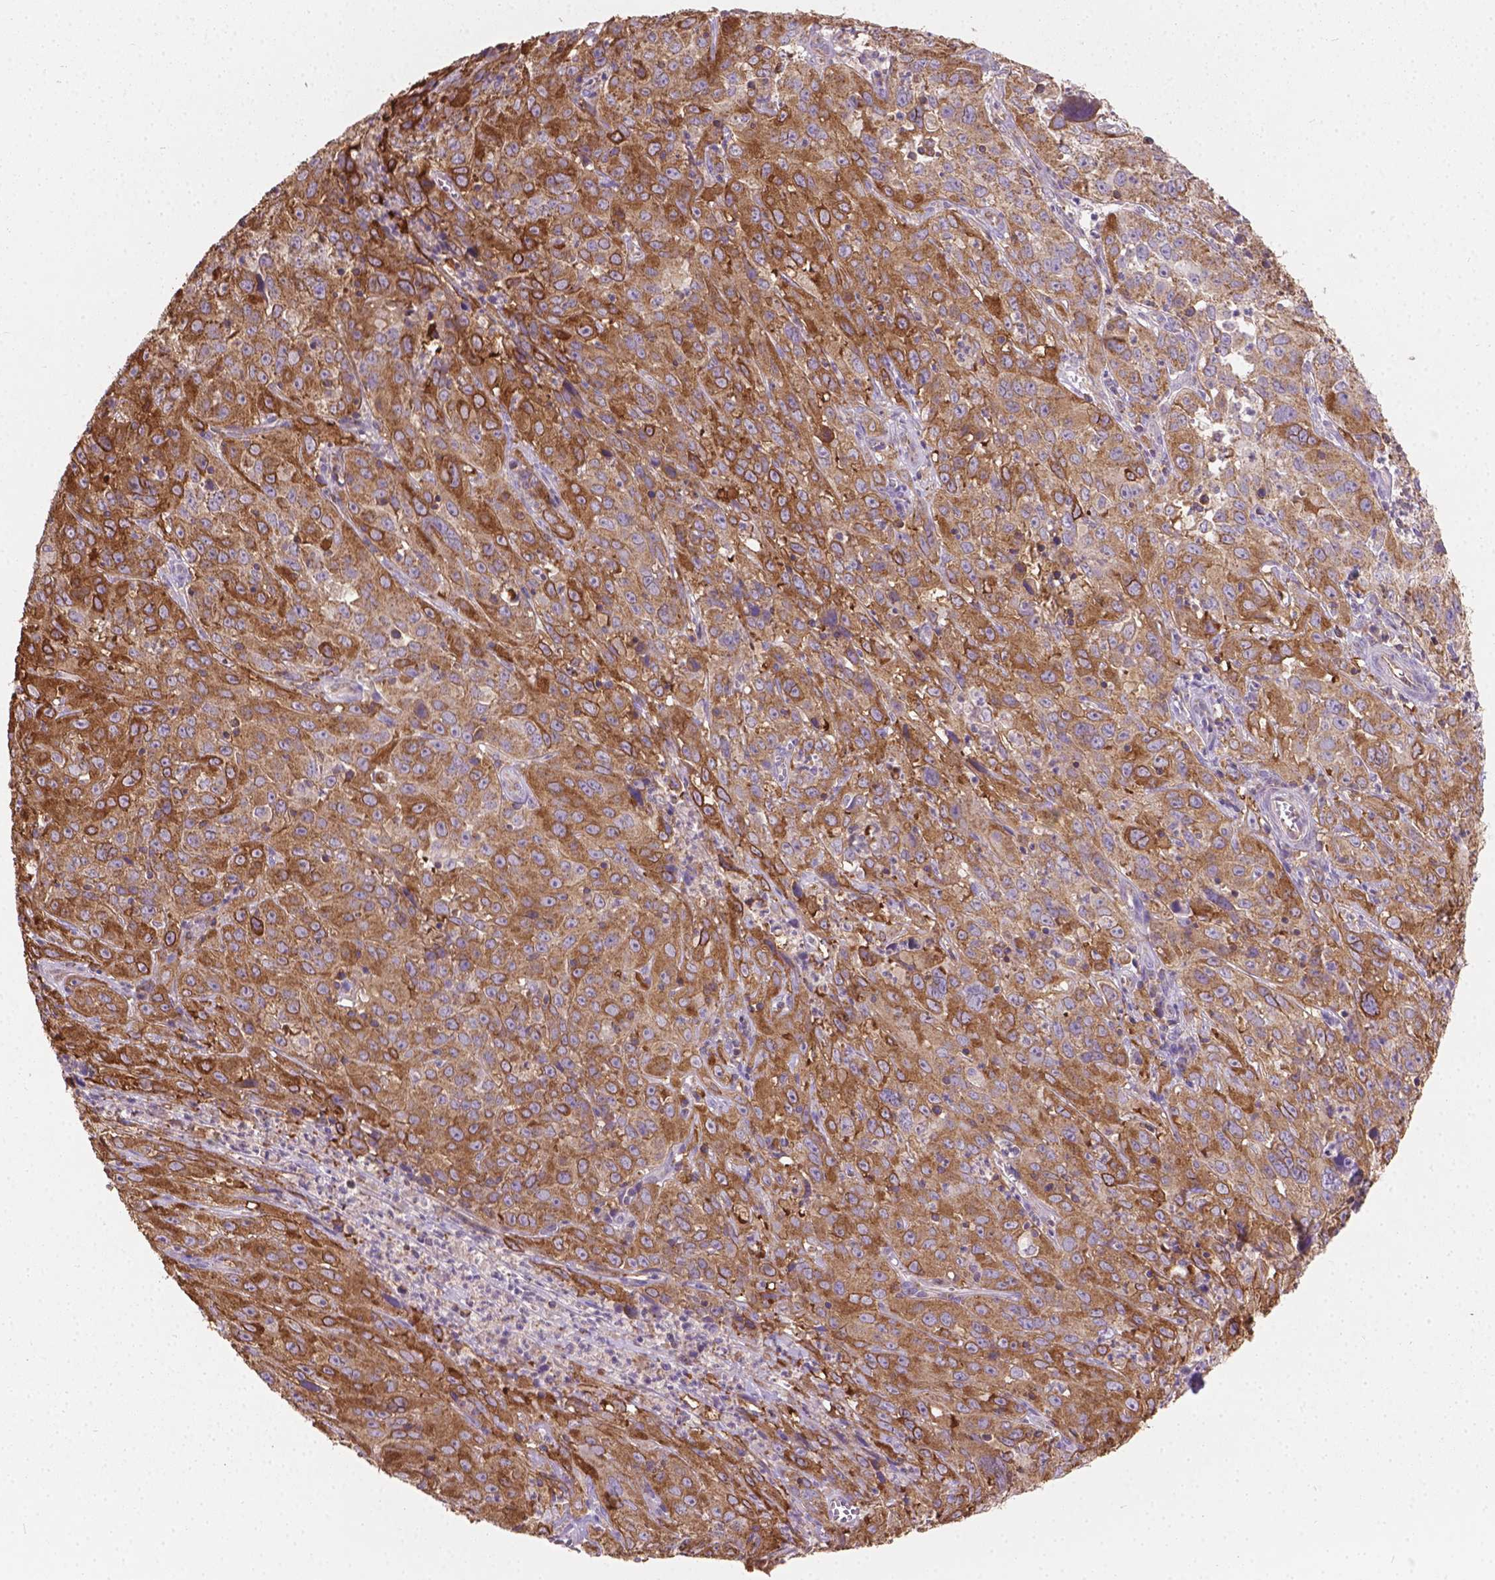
{"staining": {"intensity": "moderate", "quantity": ">75%", "location": "cytoplasmic/membranous"}, "tissue": "cervical cancer", "cell_type": "Tumor cells", "image_type": "cancer", "snomed": [{"axis": "morphology", "description": "Squamous cell carcinoma, NOS"}, {"axis": "topography", "description": "Cervix"}], "caption": "Human cervical cancer stained with a protein marker shows moderate staining in tumor cells.", "gene": "TCAF1", "patient": {"sex": "female", "age": 32}}